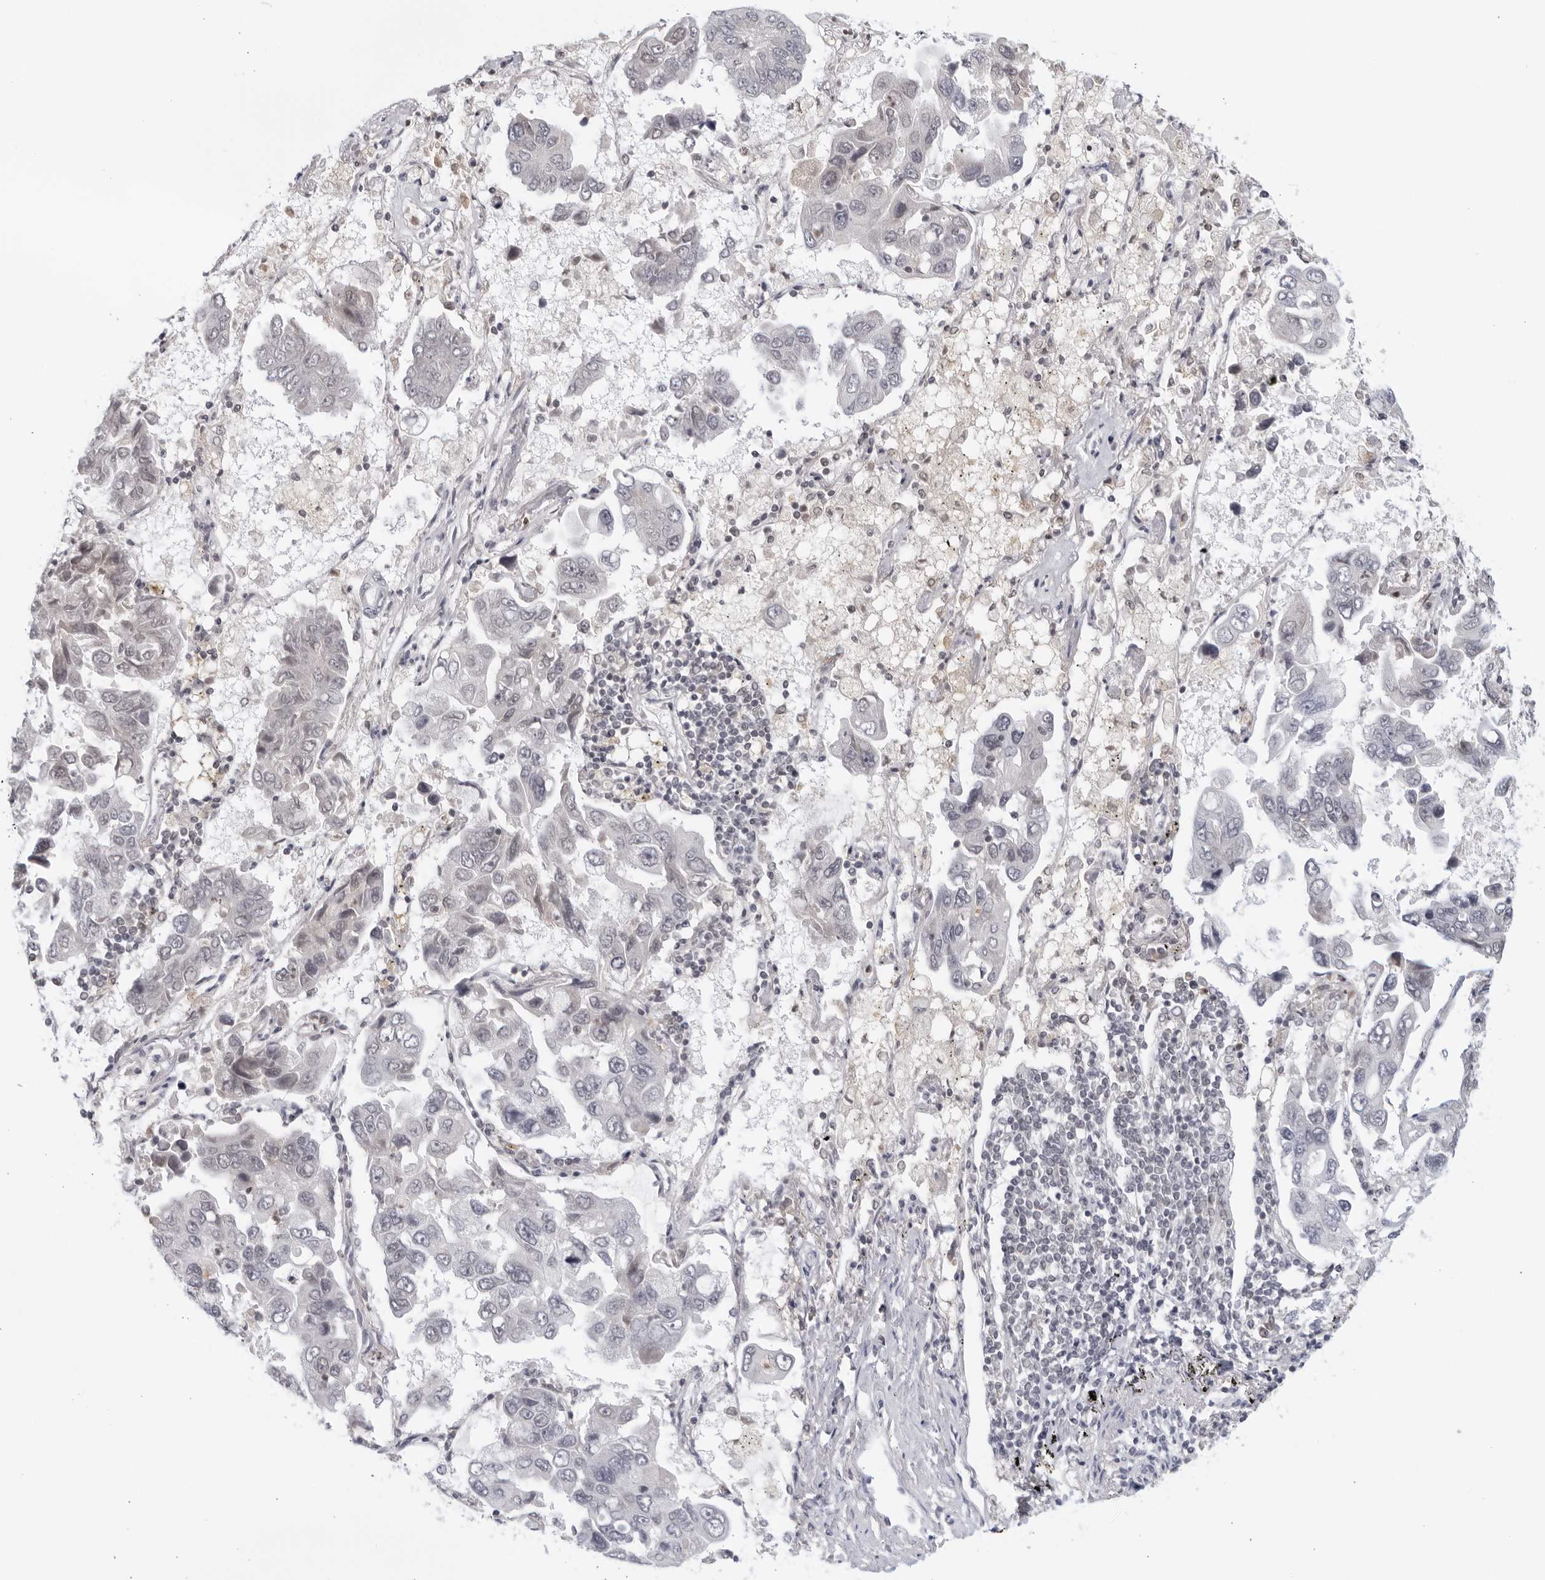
{"staining": {"intensity": "negative", "quantity": "none", "location": "none"}, "tissue": "lung cancer", "cell_type": "Tumor cells", "image_type": "cancer", "snomed": [{"axis": "morphology", "description": "Adenocarcinoma, NOS"}, {"axis": "topography", "description": "Lung"}], "caption": "Immunohistochemistry of human lung cancer (adenocarcinoma) exhibits no expression in tumor cells.", "gene": "RAB11FIP3", "patient": {"sex": "male", "age": 64}}